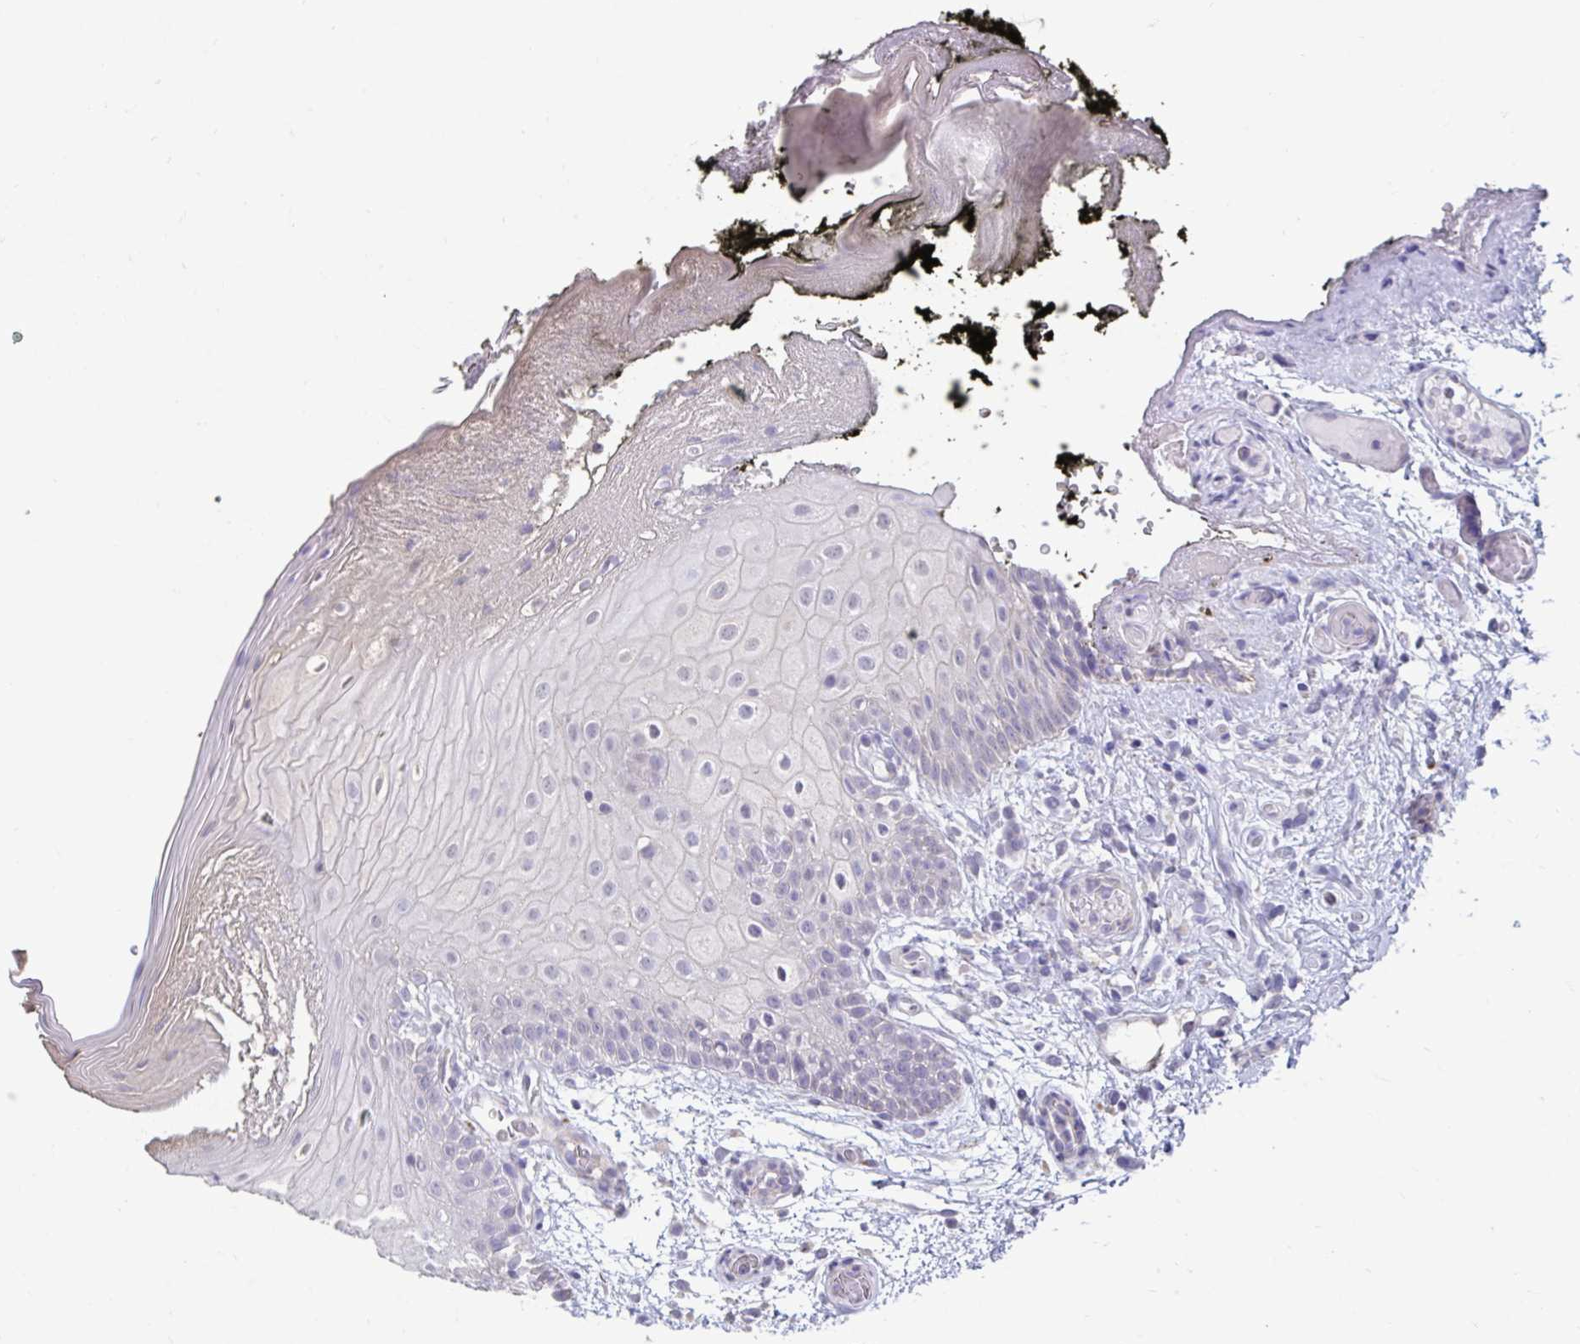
{"staining": {"intensity": "negative", "quantity": "none", "location": "none"}, "tissue": "oral mucosa", "cell_type": "Squamous epithelial cells", "image_type": "normal", "snomed": [{"axis": "morphology", "description": "Normal tissue, NOS"}, {"axis": "morphology", "description": "Squamous cell carcinoma, NOS"}, {"axis": "topography", "description": "Oral tissue"}, {"axis": "topography", "description": "Tounge, NOS"}, {"axis": "topography", "description": "Head-Neck"}], "caption": "This is an immunohistochemistry image of normal oral mucosa. There is no expression in squamous epithelial cells.", "gene": "GPR162", "patient": {"sex": "male", "age": 76}}